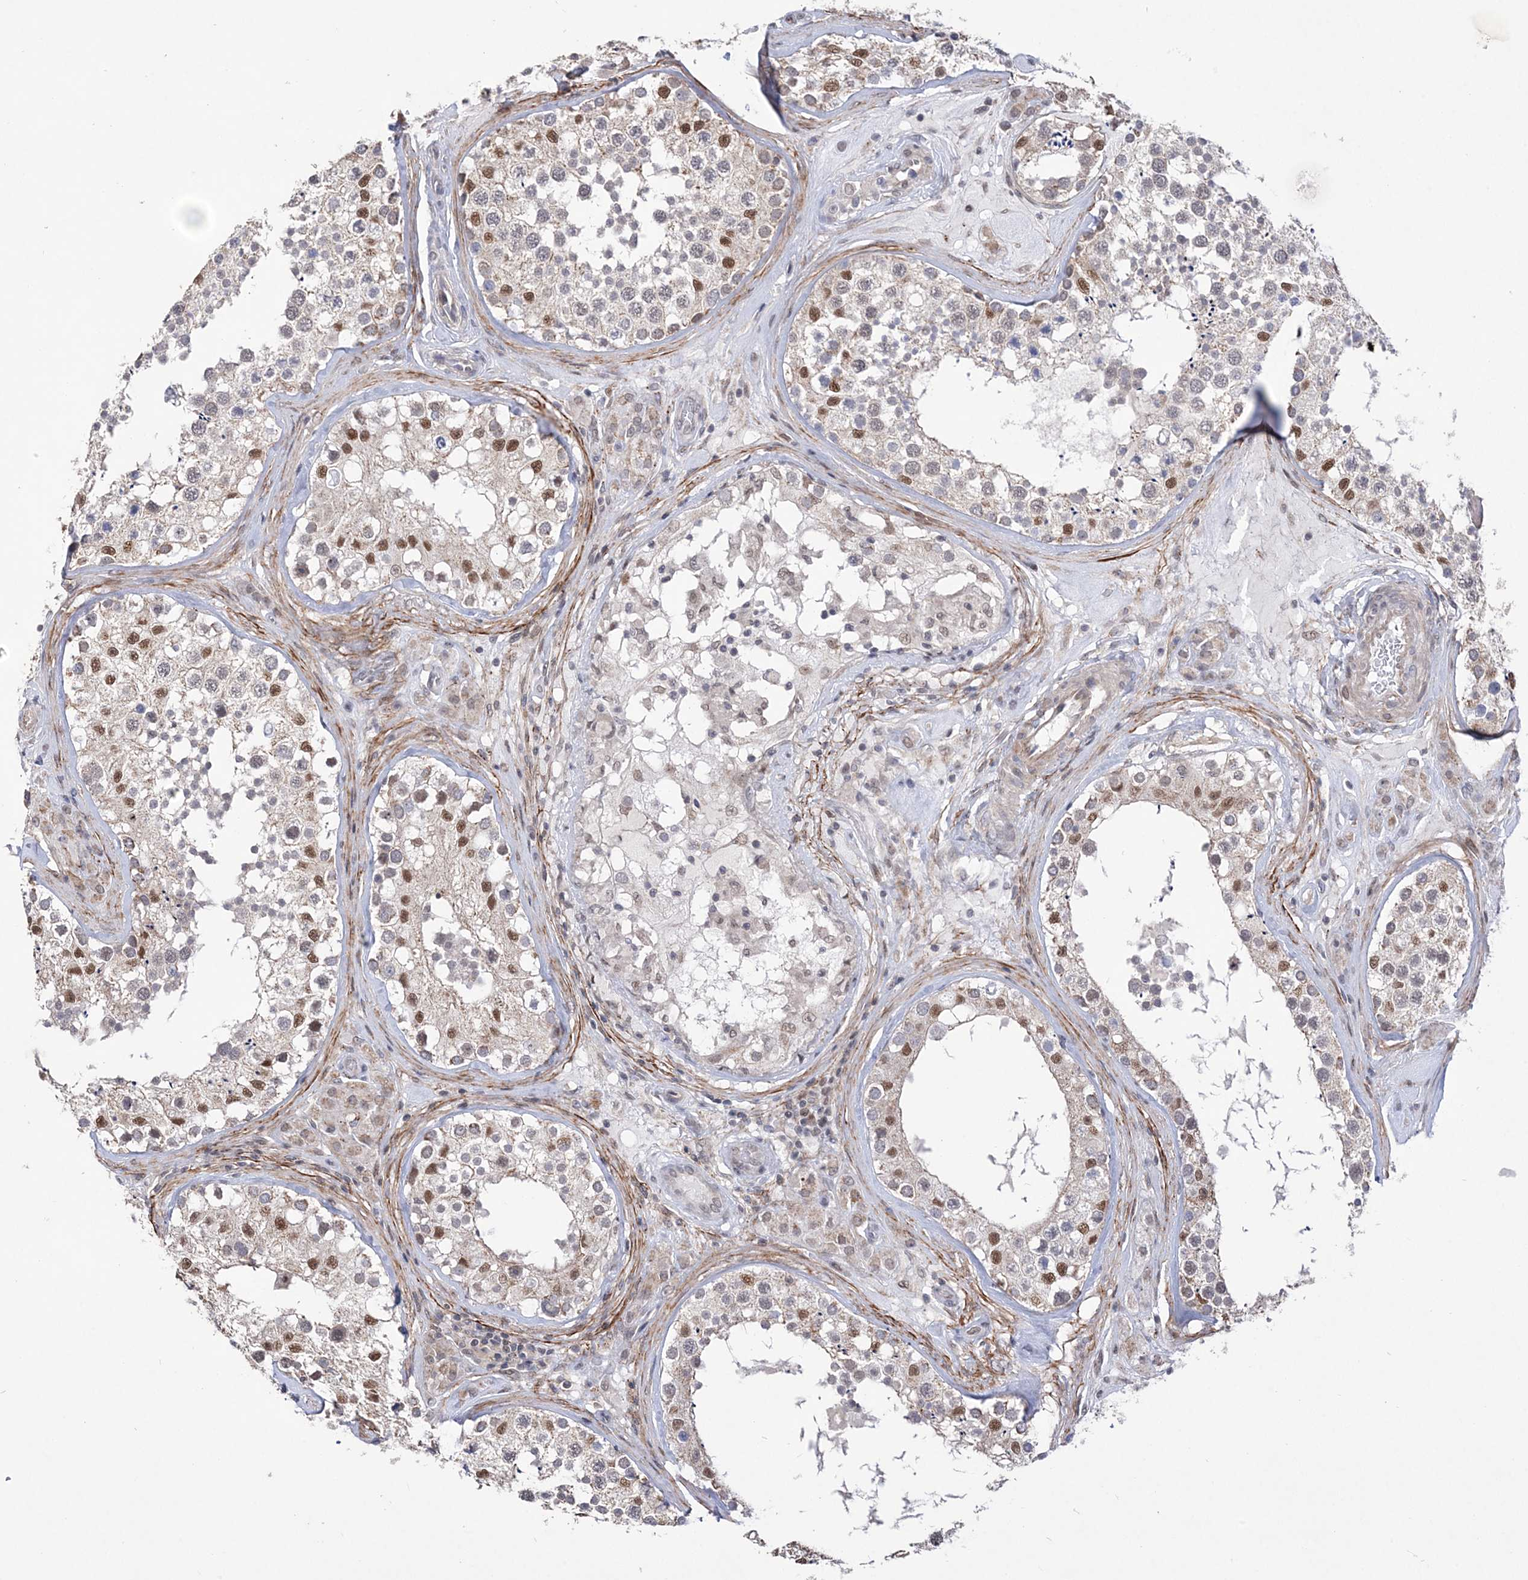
{"staining": {"intensity": "moderate", "quantity": "<25%", "location": "nuclear"}, "tissue": "testis", "cell_type": "Cells in seminiferous ducts", "image_type": "normal", "snomed": [{"axis": "morphology", "description": "Normal tissue, NOS"}, {"axis": "topography", "description": "Testis"}], "caption": "Human testis stained with a brown dye reveals moderate nuclear positive positivity in about <25% of cells in seminiferous ducts.", "gene": "BOD1L1", "patient": {"sex": "male", "age": 46}}